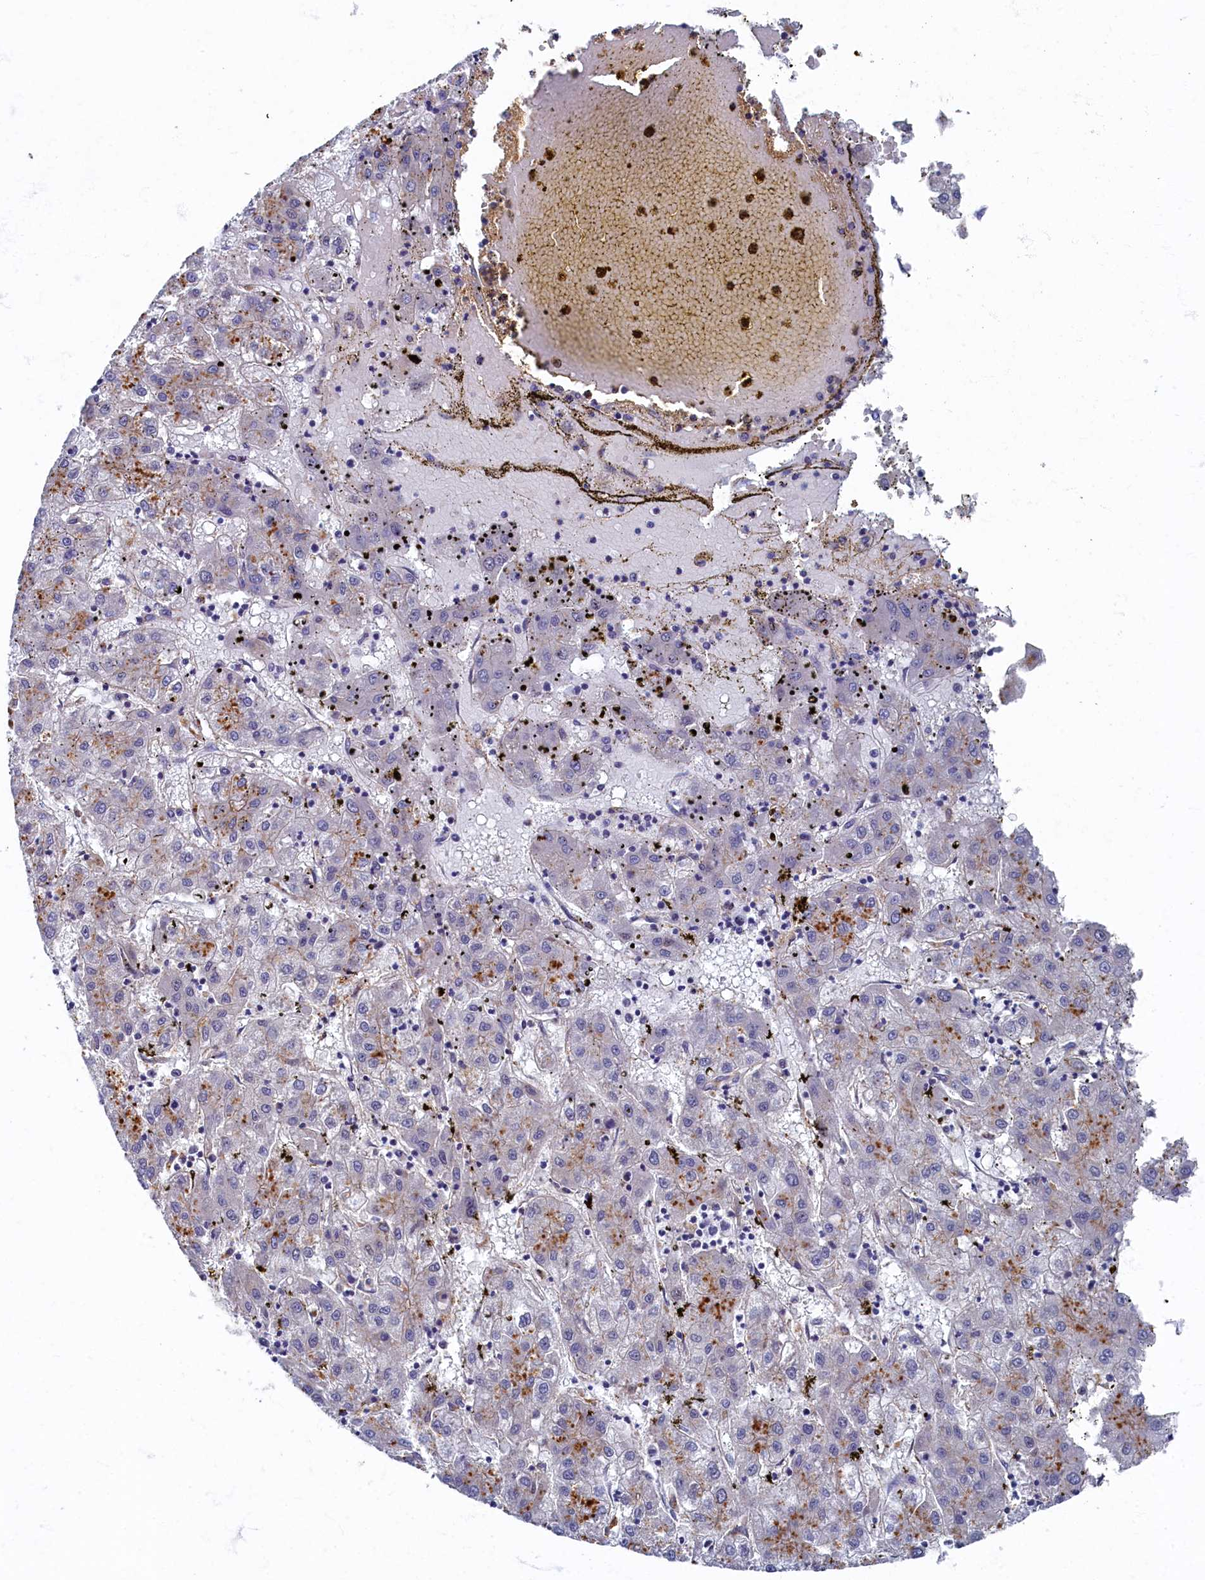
{"staining": {"intensity": "moderate", "quantity": "<25%", "location": "cytoplasmic/membranous"}, "tissue": "liver cancer", "cell_type": "Tumor cells", "image_type": "cancer", "snomed": [{"axis": "morphology", "description": "Carcinoma, Hepatocellular, NOS"}, {"axis": "topography", "description": "Liver"}], "caption": "Brown immunohistochemical staining in liver cancer (hepatocellular carcinoma) demonstrates moderate cytoplasmic/membranous positivity in approximately <25% of tumor cells.", "gene": "PSMG2", "patient": {"sex": "male", "age": 72}}